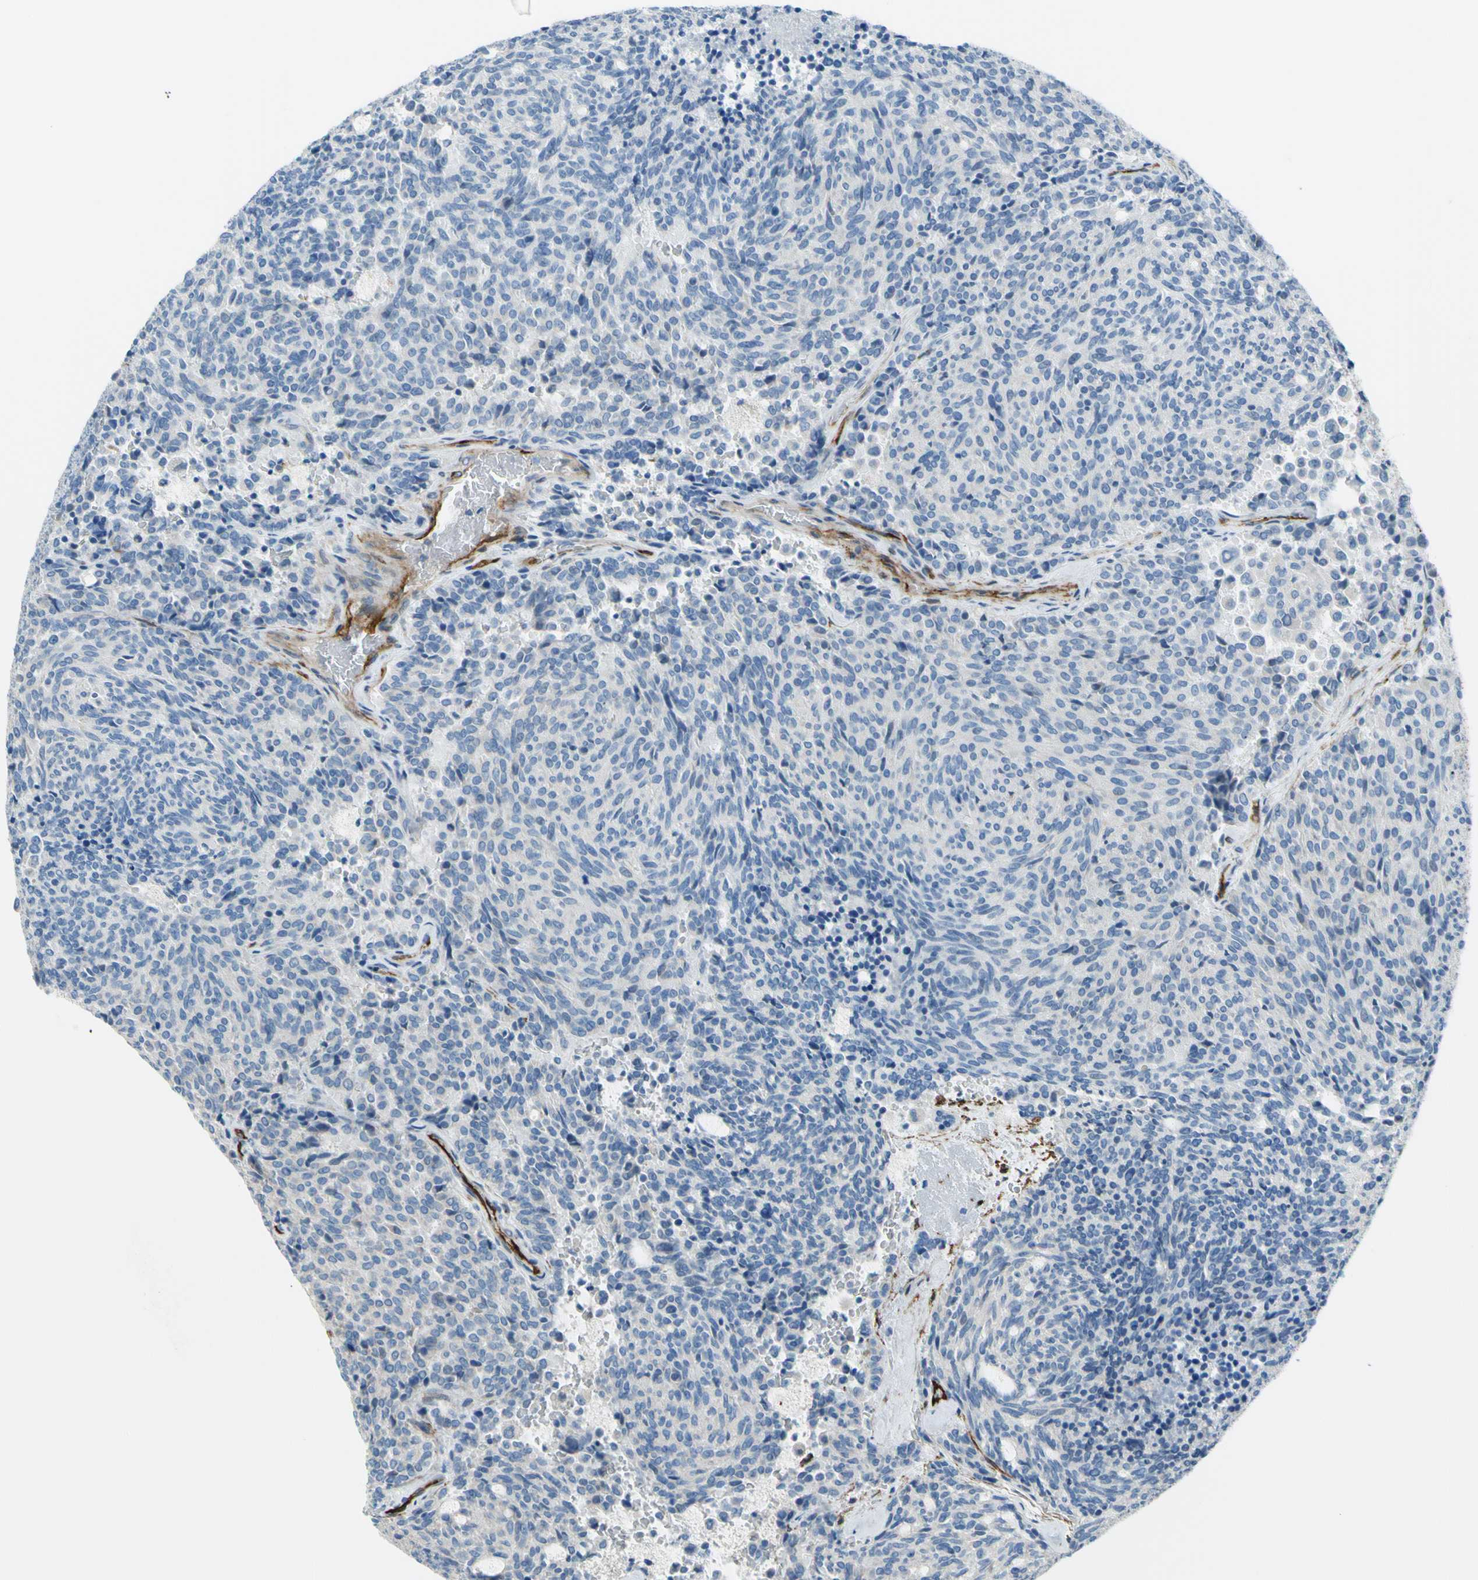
{"staining": {"intensity": "negative", "quantity": "none", "location": "none"}, "tissue": "carcinoid", "cell_type": "Tumor cells", "image_type": "cancer", "snomed": [{"axis": "morphology", "description": "Carcinoid, malignant, NOS"}, {"axis": "topography", "description": "Pancreas"}], "caption": "High magnification brightfield microscopy of carcinoid stained with DAB (brown) and counterstained with hematoxylin (blue): tumor cells show no significant positivity.", "gene": "PRRG2", "patient": {"sex": "female", "age": 54}}